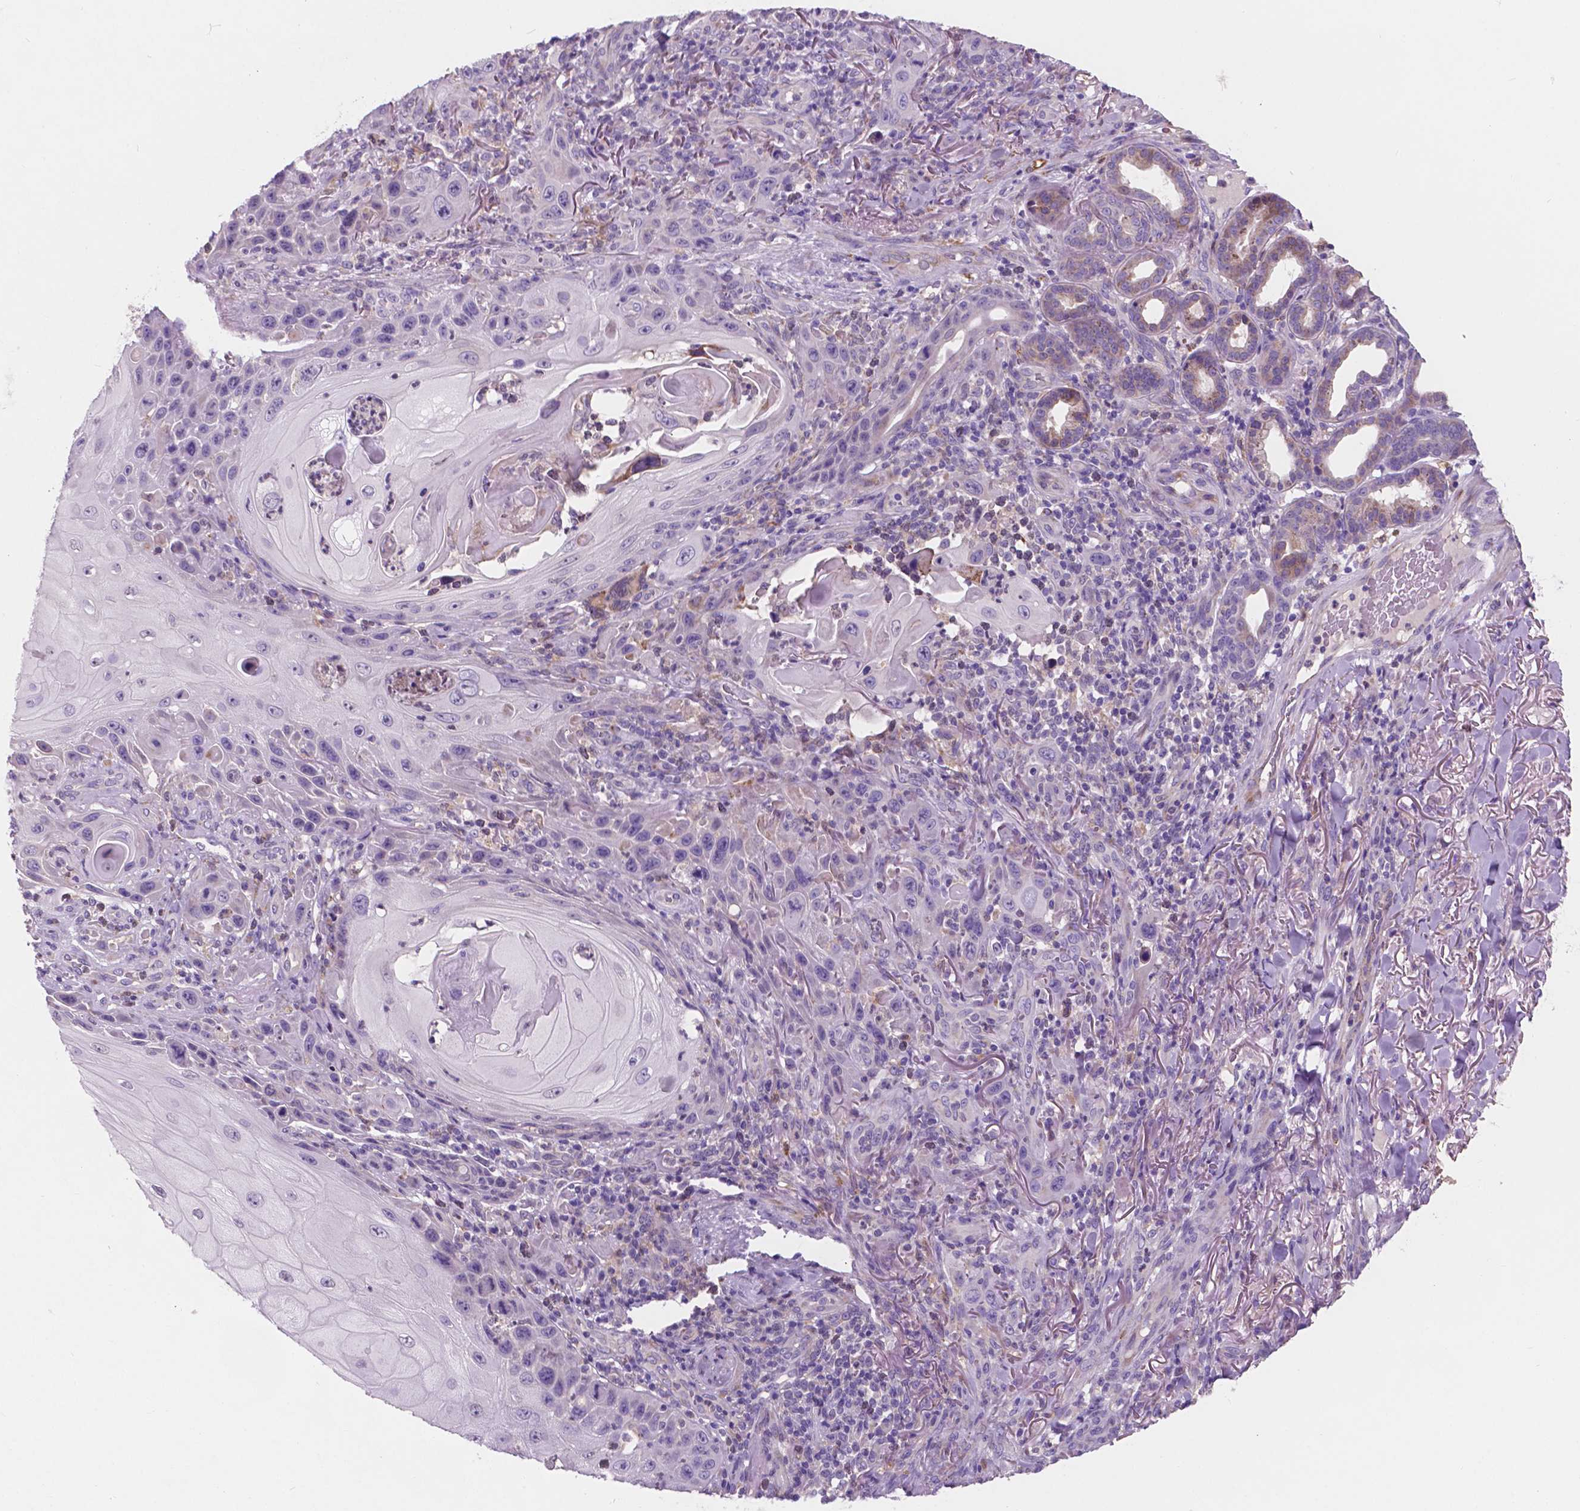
{"staining": {"intensity": "negative", "quantity": "none", "location": "none"}, "tissue": "skin cancer", "cell_type": "Tumor cells", "image_type": "cancer", "snomed": [{"axis": "morphology", "description": "Squamous cell carcinoma, NOS"}, {"axis": "topography", "description": "Skin"}], "caption": "This is an IHC photomicrograph of human squamous cell carcinoma (skin). There is no expression in tumor cells.", "gene": "IREB2", "patient": {"sex": "female", "age": 94}}